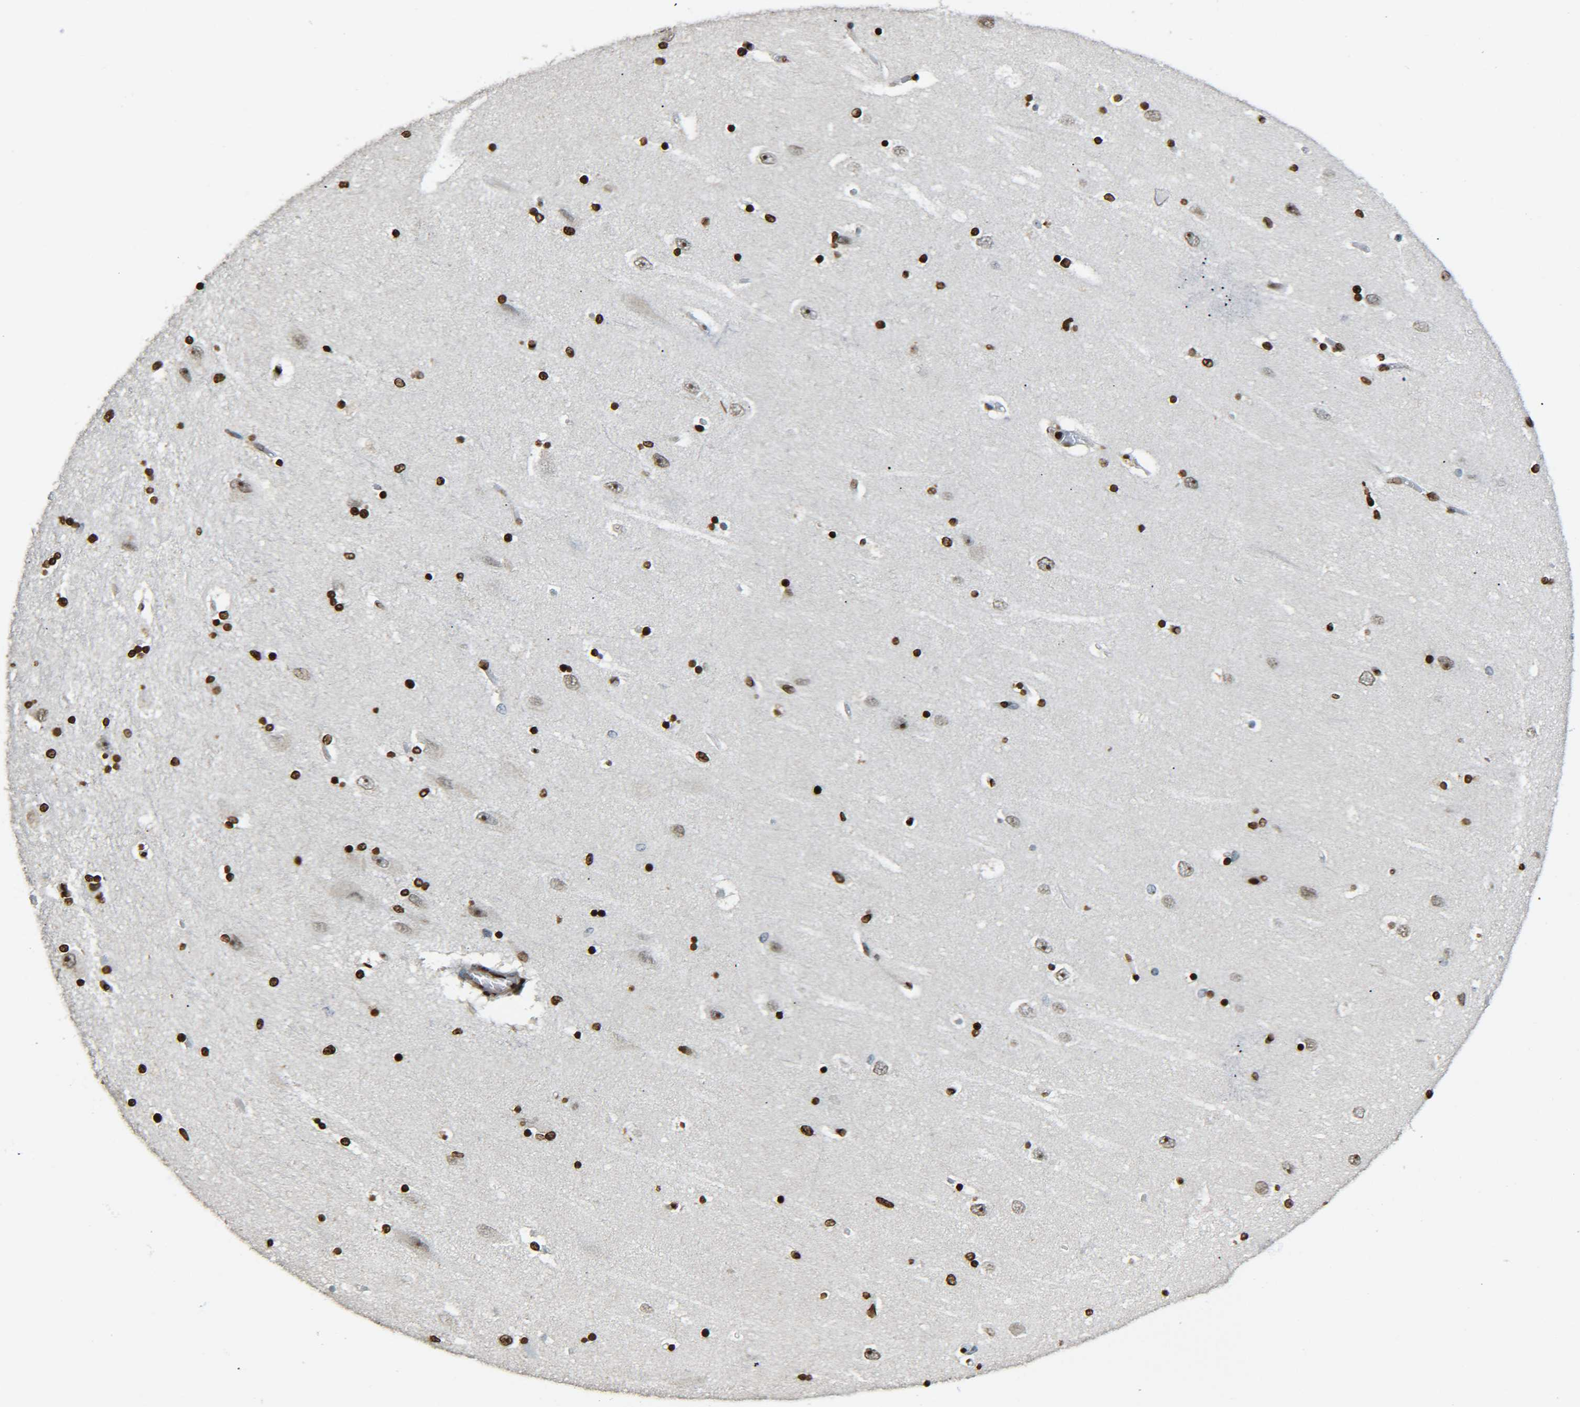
{"staining": {"intensity": "strong", "quantity": ">75%", "location": "nuclear"}, "tissue": "hippocampus", "cell_type": "Glial cells", "image_type": "normal", "snomed": [{"axis": "morphology", "description": "Normal tissue, NOS"}, {"axis": "topography", "description": "Hippocampus"}], "caption": "Protein expression analysis of benign human hippocampus reveals strong nuclear staining in about >75% of glial cells.", "gene": "H4C16", "patient": {"sex": "female", "age": 54}}